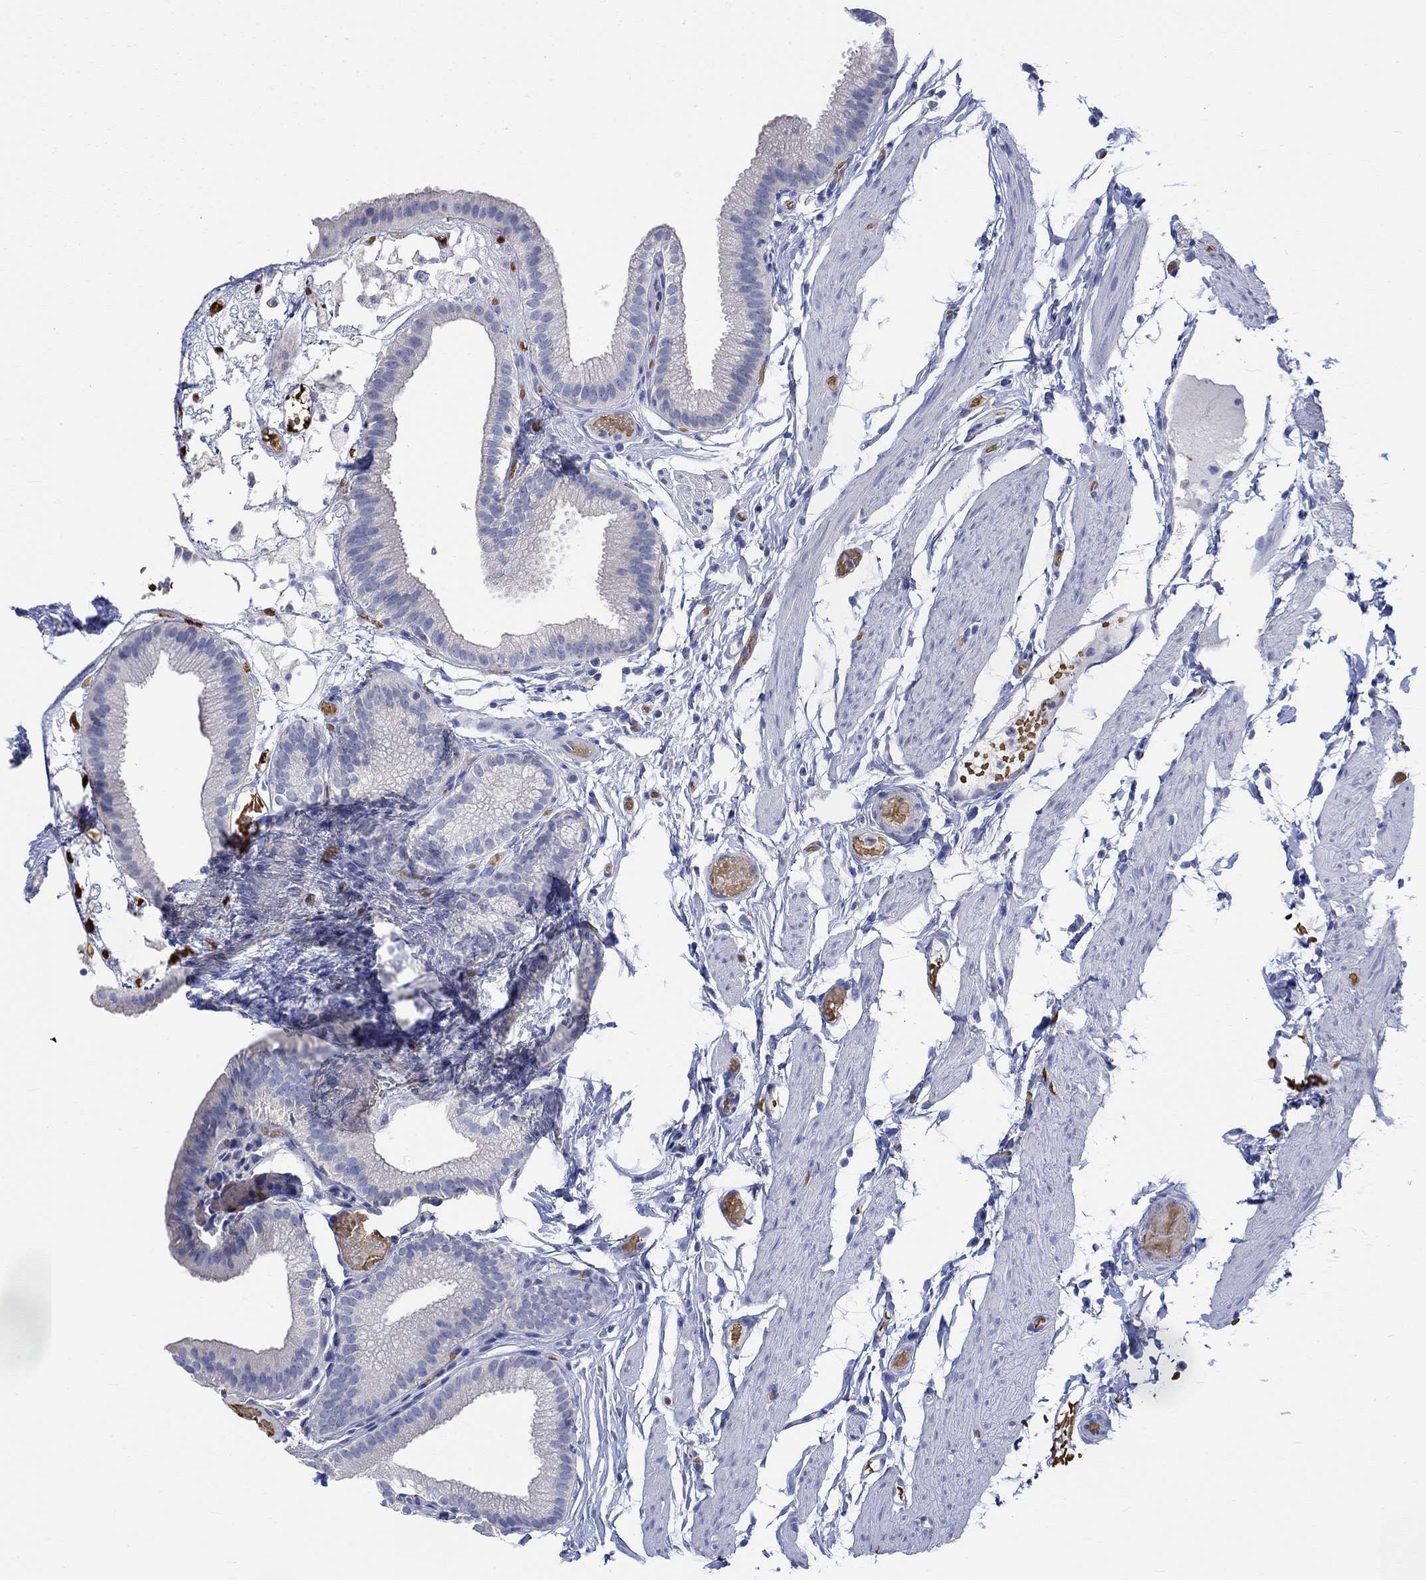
{"staining": {"intensity": "negative", "quantity": "none", "location": "none"}, "tissue": "gallbladder", "cell_type": "Glandular cells", "image_type": "normal", "snomed": [{"axis": "morphology", "description": "Normal tissue, NOS"}, {"axis": "topography", "description": "Gallbladder"}], "caption": "Histopathology image shows no significant protein expression in glandular cells of unremarkable gallbladder.", "gene": "KCNA1", "patient": {"sex": "female", "age": 45}}